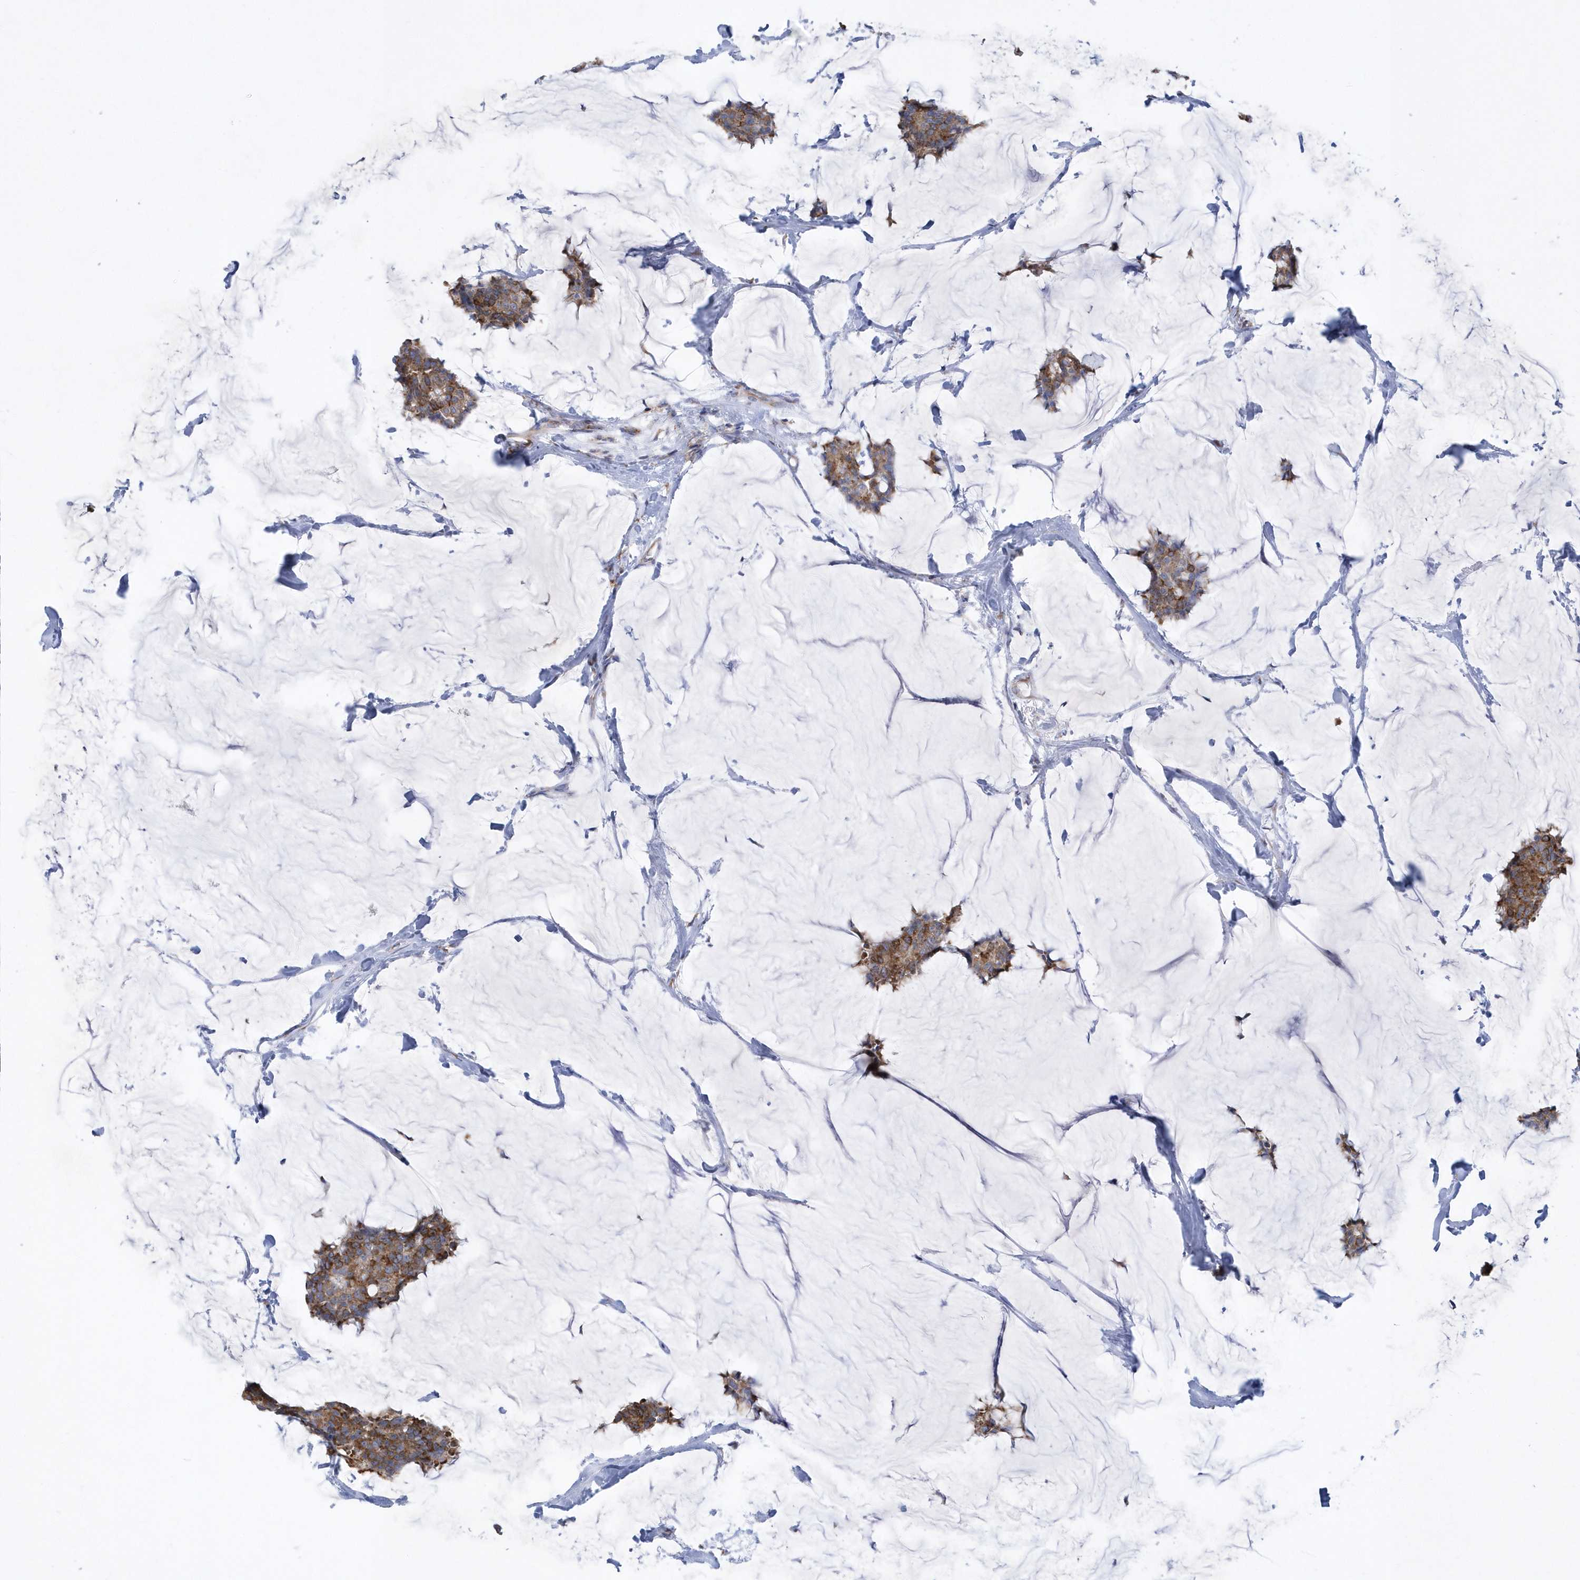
{"staining": {"intensity": "moderate", "quantity": ">75%", "location": "cytoplasmic/membranous"}, "tissue": "breast cancer", "cell_type": "Tumor cells", "image_type": "cancer", "snomed": [{"axis": "morphology", "description": "Duct carcinoma"}, {"axis": "topography", "description": "Breast"}], "caption": "Immunohistochemistry (IHC) (DAB) staining of breast cancer exhibits moderate cytoplasmic/membranous protein expression in approximately >75% of tumor cells.", "gene": "MED31", "patient": {"sex": "female", "age": 93}}